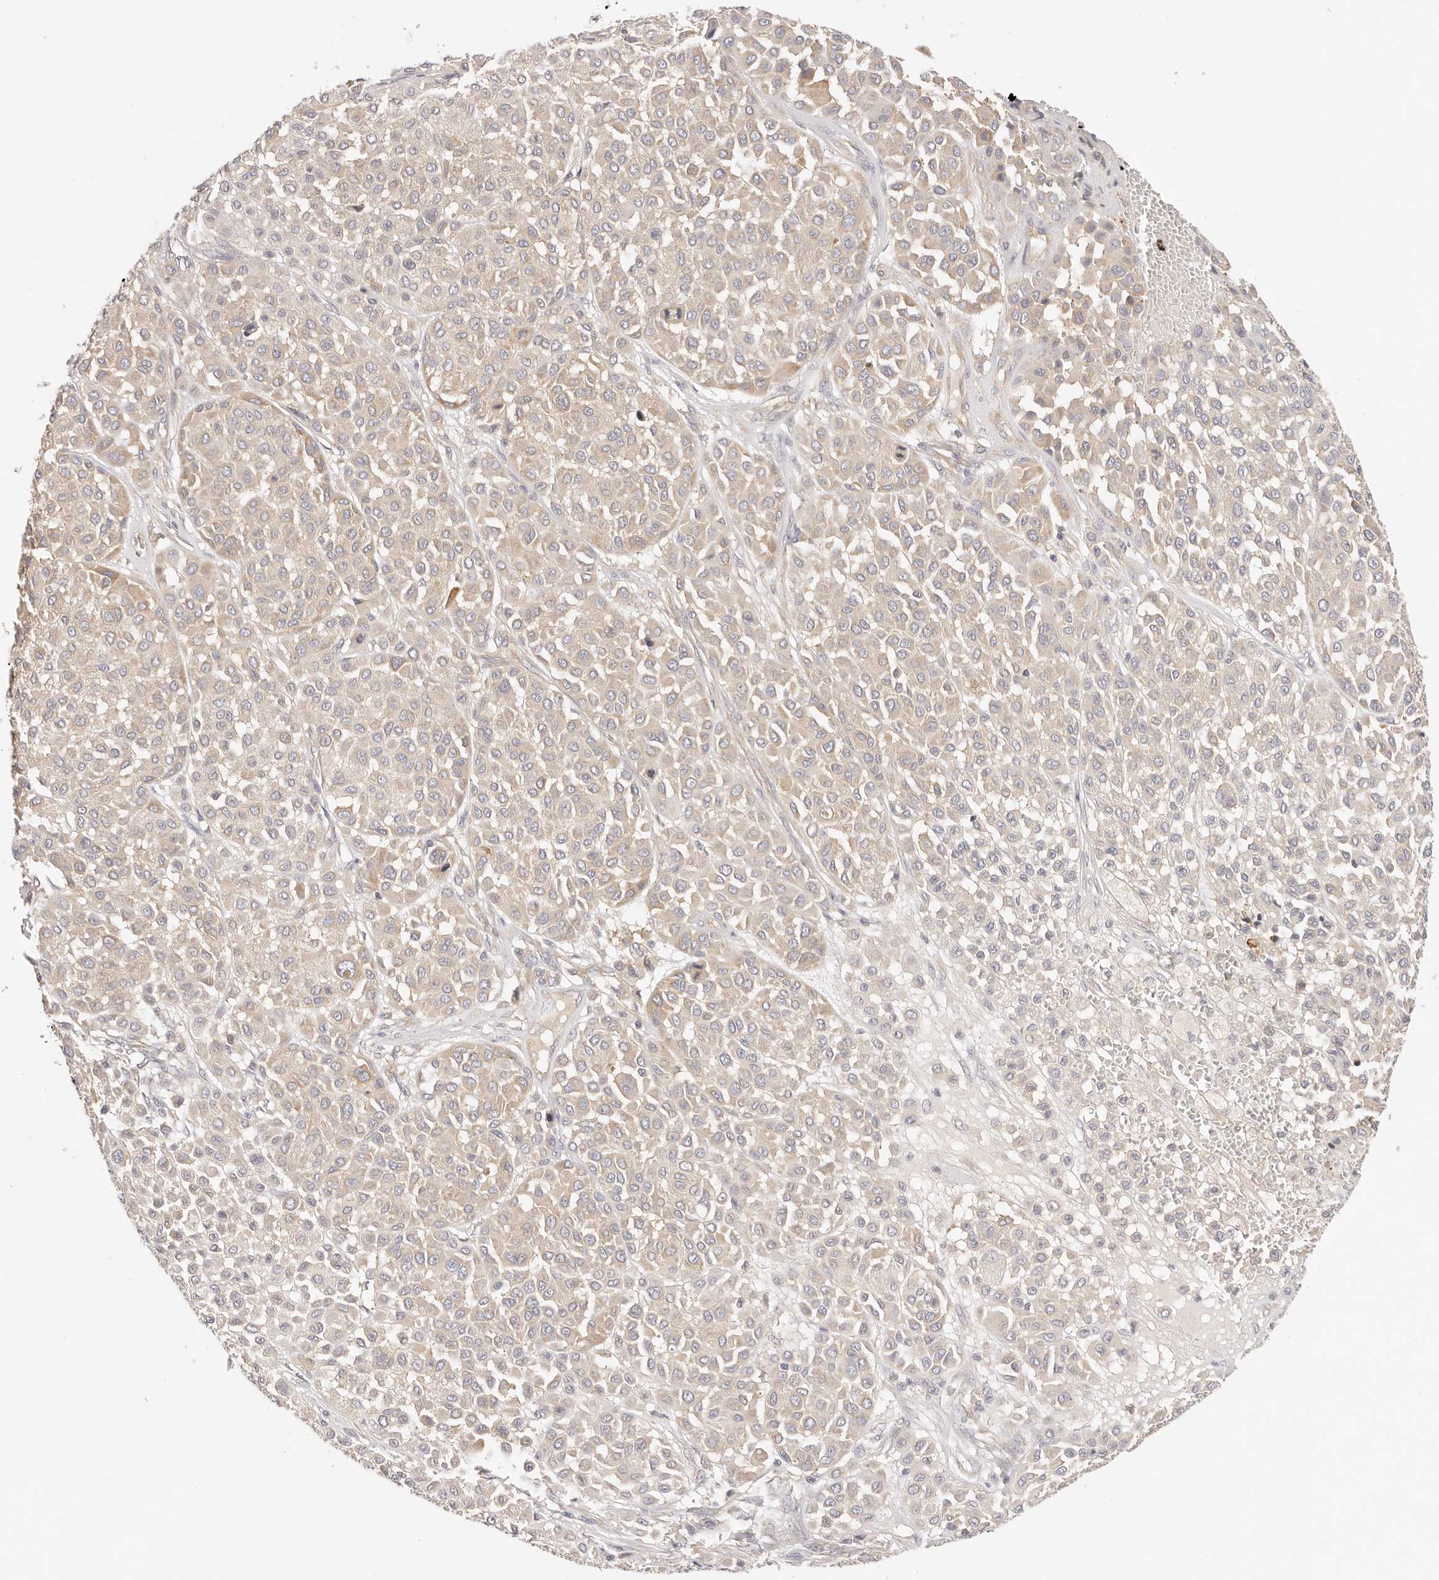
{"staining": {"intensity": "weak", "quantity": ">75%", "location": "cytoplasmic/membranous"}, "tissue": "melanoma", "cell_type": "Tumor cells", "image_type": "cancer", "snomed": [{"axis": "morphology", "description": "Malignant melanoma, Metastatic site"}, {"axis": "topography", "description": "Soft tissue"}], "caption": "This micrograph reveals immunohistochemistry (IHC) staining of human melanoma, with low weak cytoplasmic/membranous staining in about >75% of tumor cells.", "gene": "KCMF1", "patient": {"sex": "male", "age": 41}}